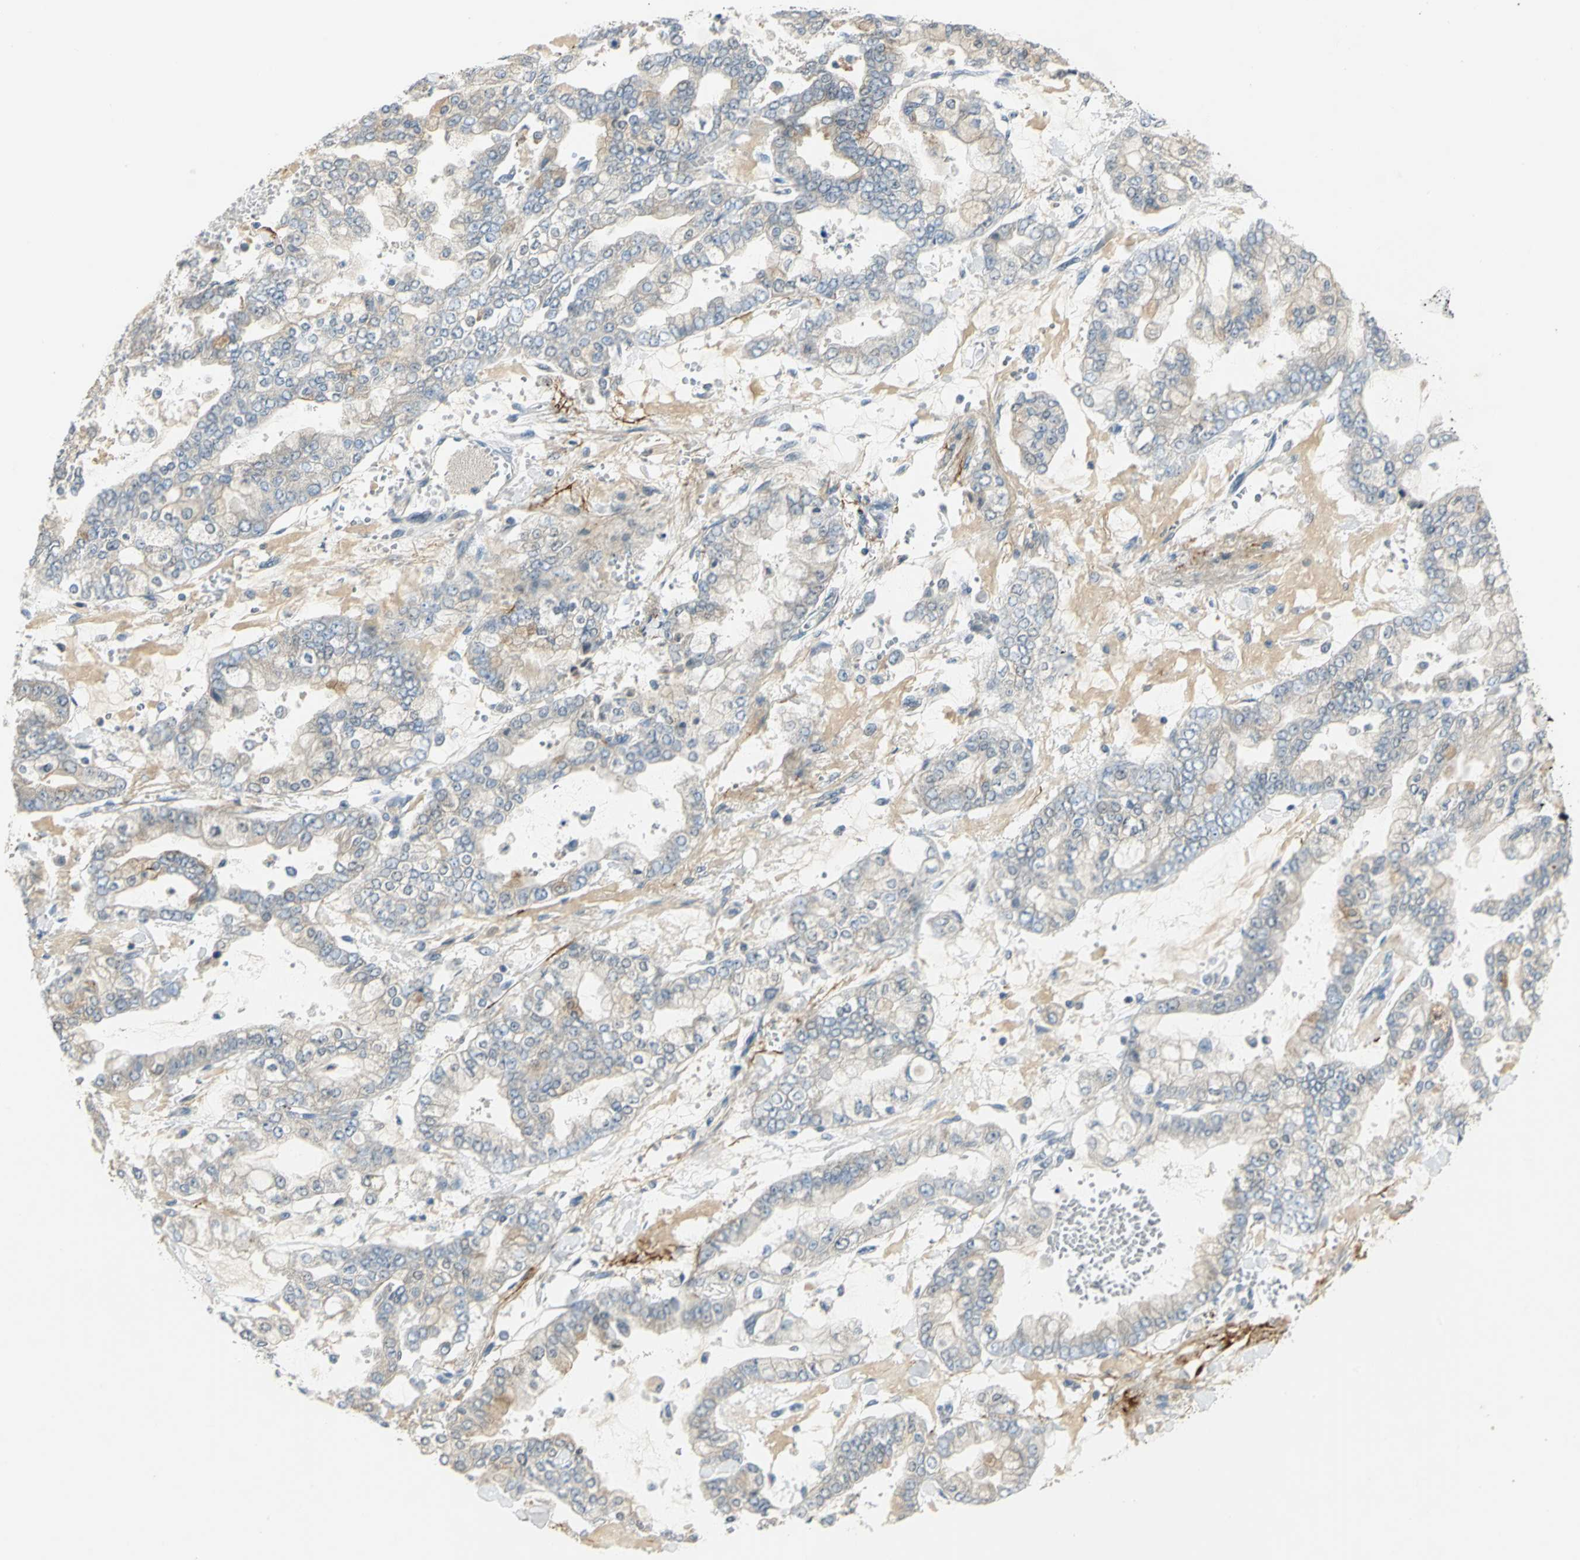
{"staining": {"intensity": "moderate", "quantity": "<25%", "location": "cytoplasmic/membranous"}, "tissue": "stomach cancer", "cell_type": "Tumor cells", "image_type": "cancer", "snomed": [{"axis": "morphology", "description": "Normal tissue, NOS"}, {"axis": "morphology", "description": "Adenocarcinoma, NOS"}, {"axis": "topography", "description": "Stomach, upper"}, {"axis": "topography", "description": "Stomach"}], "caption": "About <25% of tumor cells in human stomach cancer (adenocarcinoma) exhibit moderate cytoplasmic/membranous protein expression as visualized by brown immunohistochemical staining.", "gene": "PROC", "patient": {"sex": "male", "age": 76}}